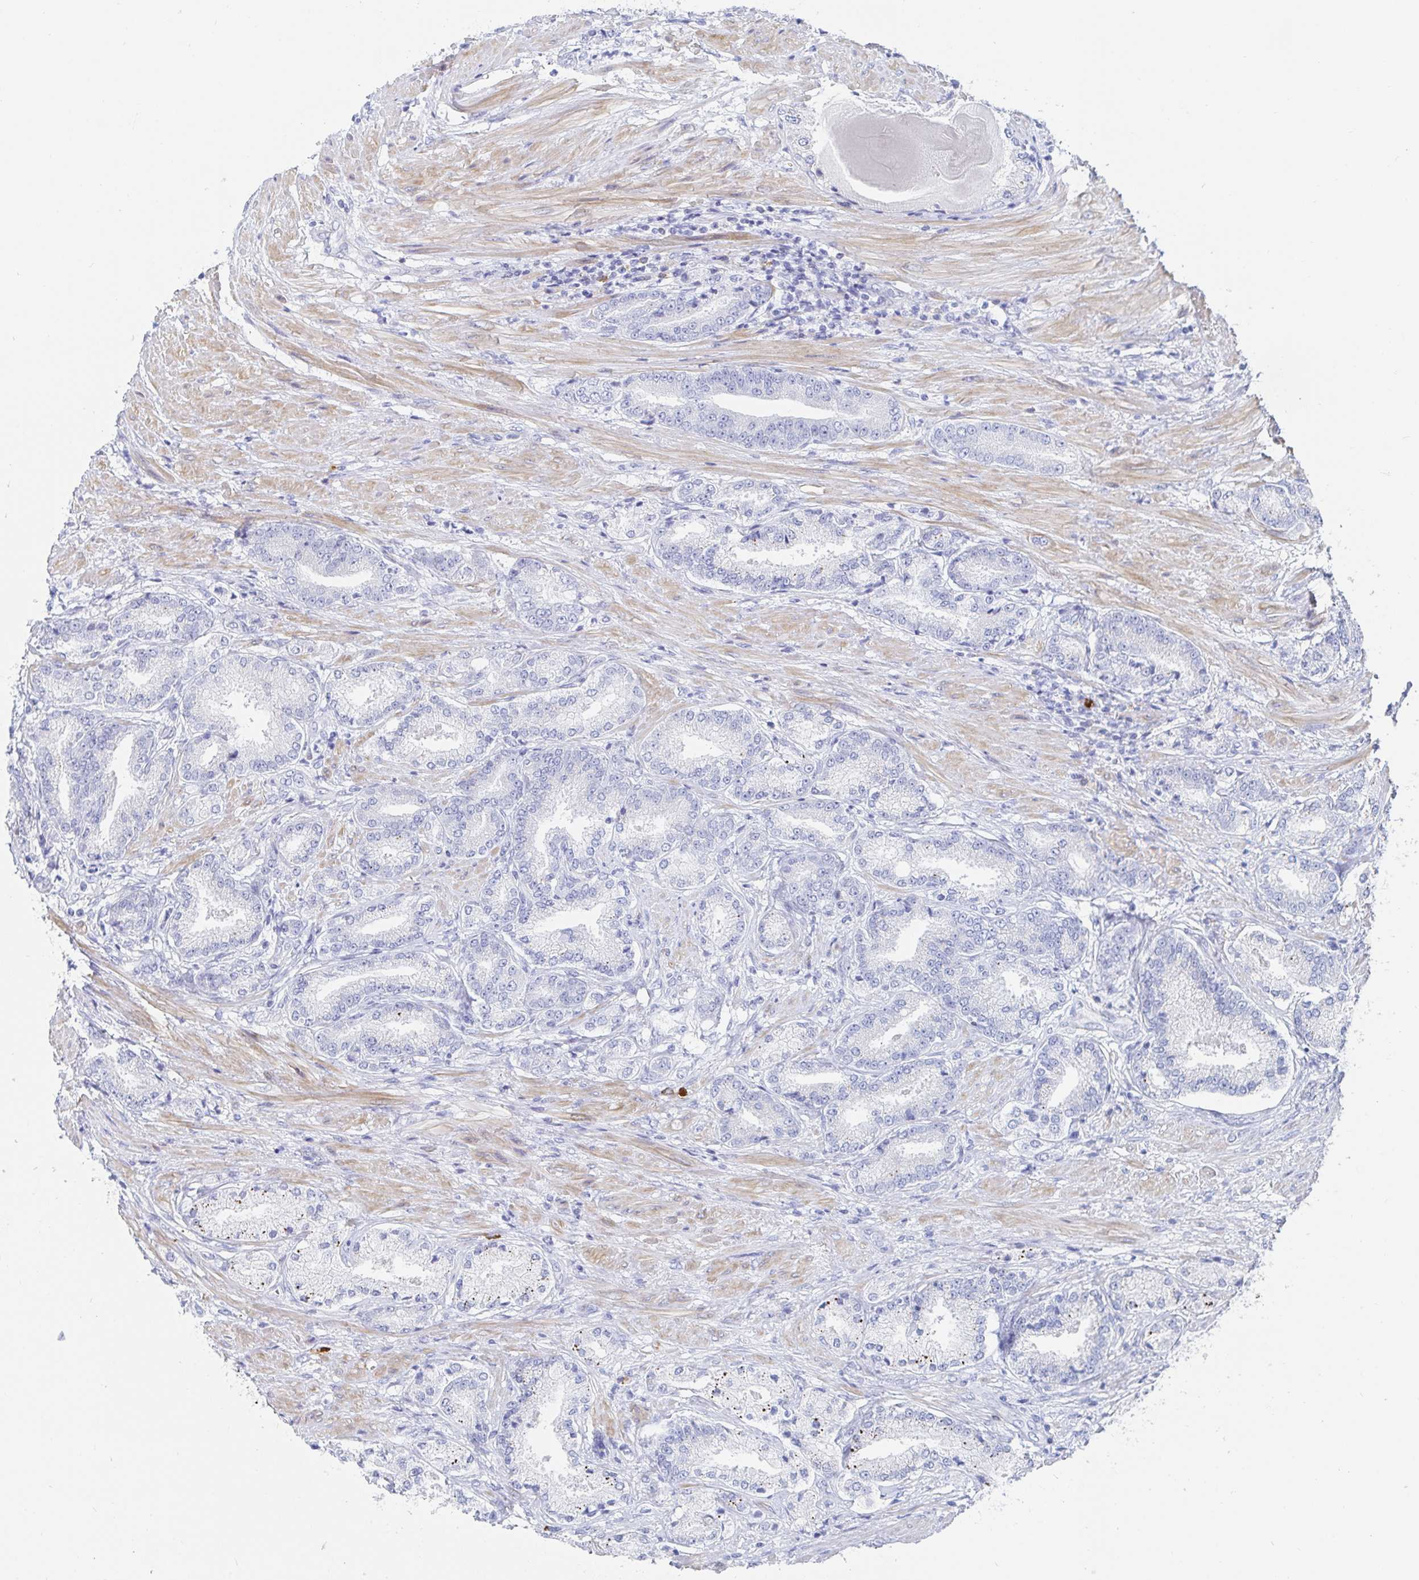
{"staining": {"intensity": "negative", "quantity": "none", "location": "none"}, "tissue": "prostate cancer", "cell_type": "Tumor cells", "image_type": "cancer", "snomed": [{"axis": "morphology", "description": "Adenocarcinoma, High grade"}, {"axis": "topography", "description": "Prostate and seminal vesicle, NOS"}], "caption": "This is an IHC micrograph of prostate high-grade adenocarcinoma. There is no staining in tumor cells.", "gene": "PACSIN1", "patient": {"sex": "male", "age": 61}}